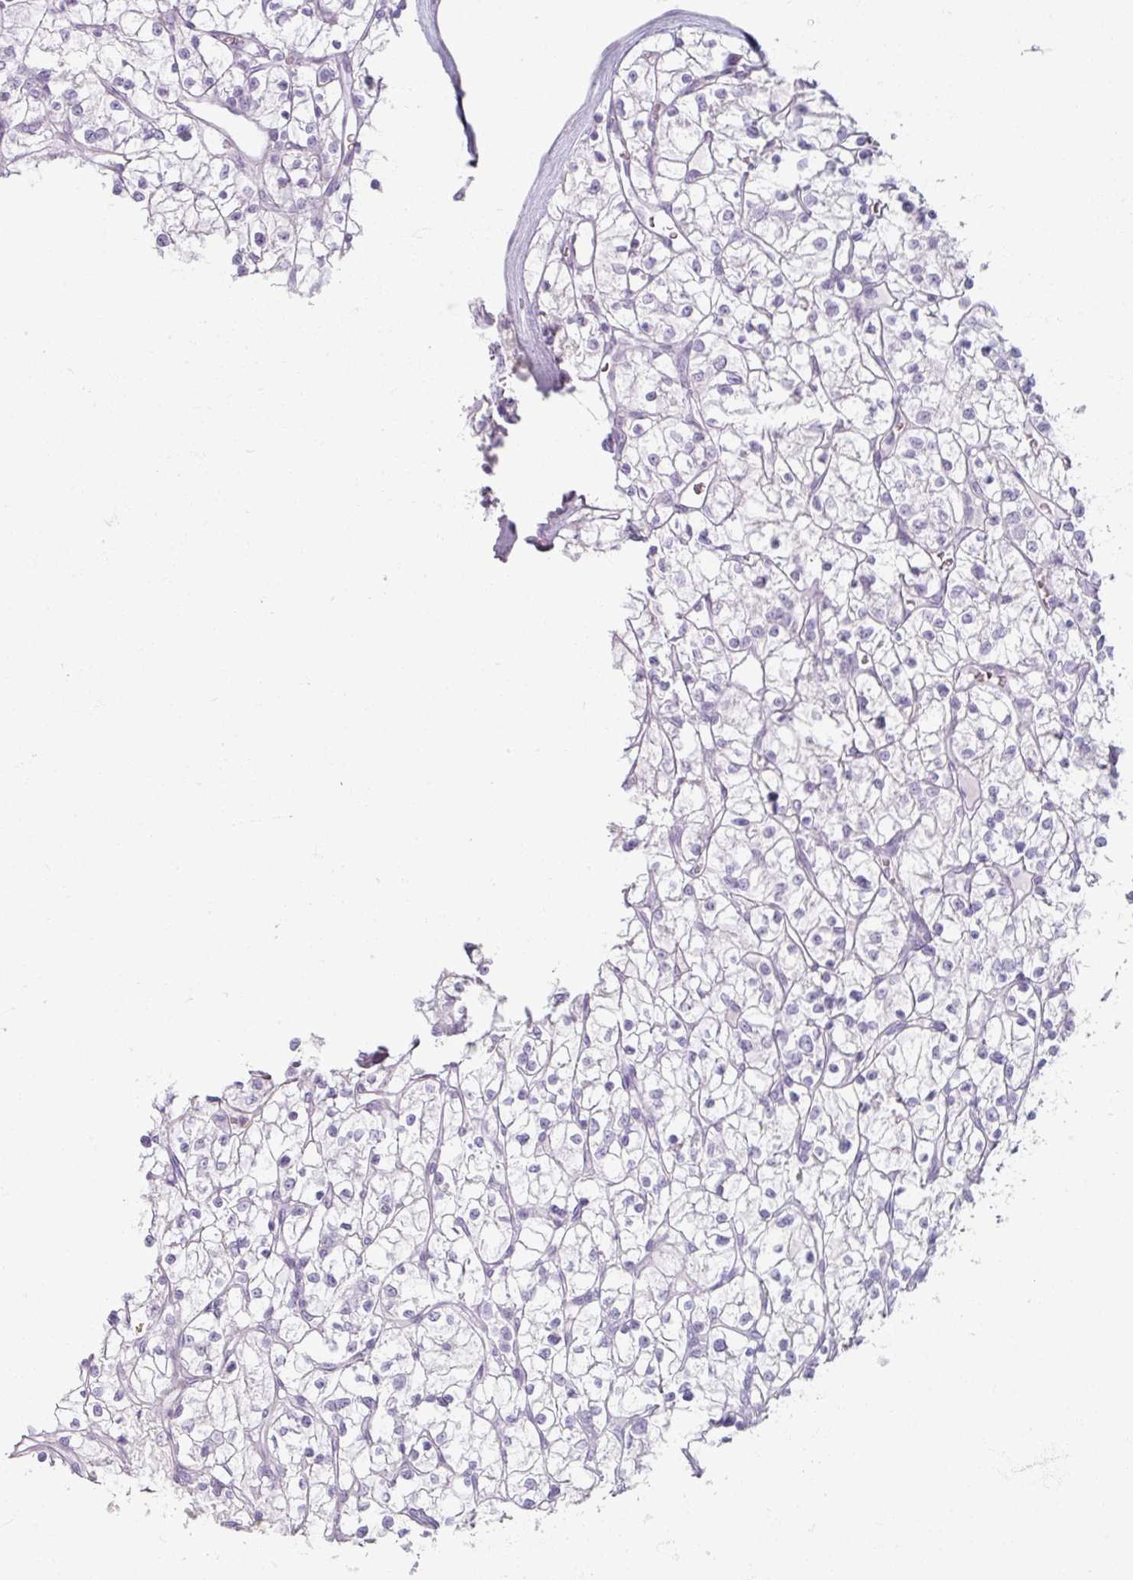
{"staining": {"intensity": "negative", "quantity": "none", "location": "none"}, "tissue": "renal cancer", "cell_type": "Tumor cells", "image_type": "cancer", "snomed": [{"axis": "morphology", "description": "Adenocarcinoma, NOS"}, {"axis": "topography", "description": "Kidney"}], "caption": "Immunohistochemistry of human renal adenocarcinoma reveals no staining in tumor cells.", "gene": "ARG1", "patient": {"sex": "female", "age": 64}}